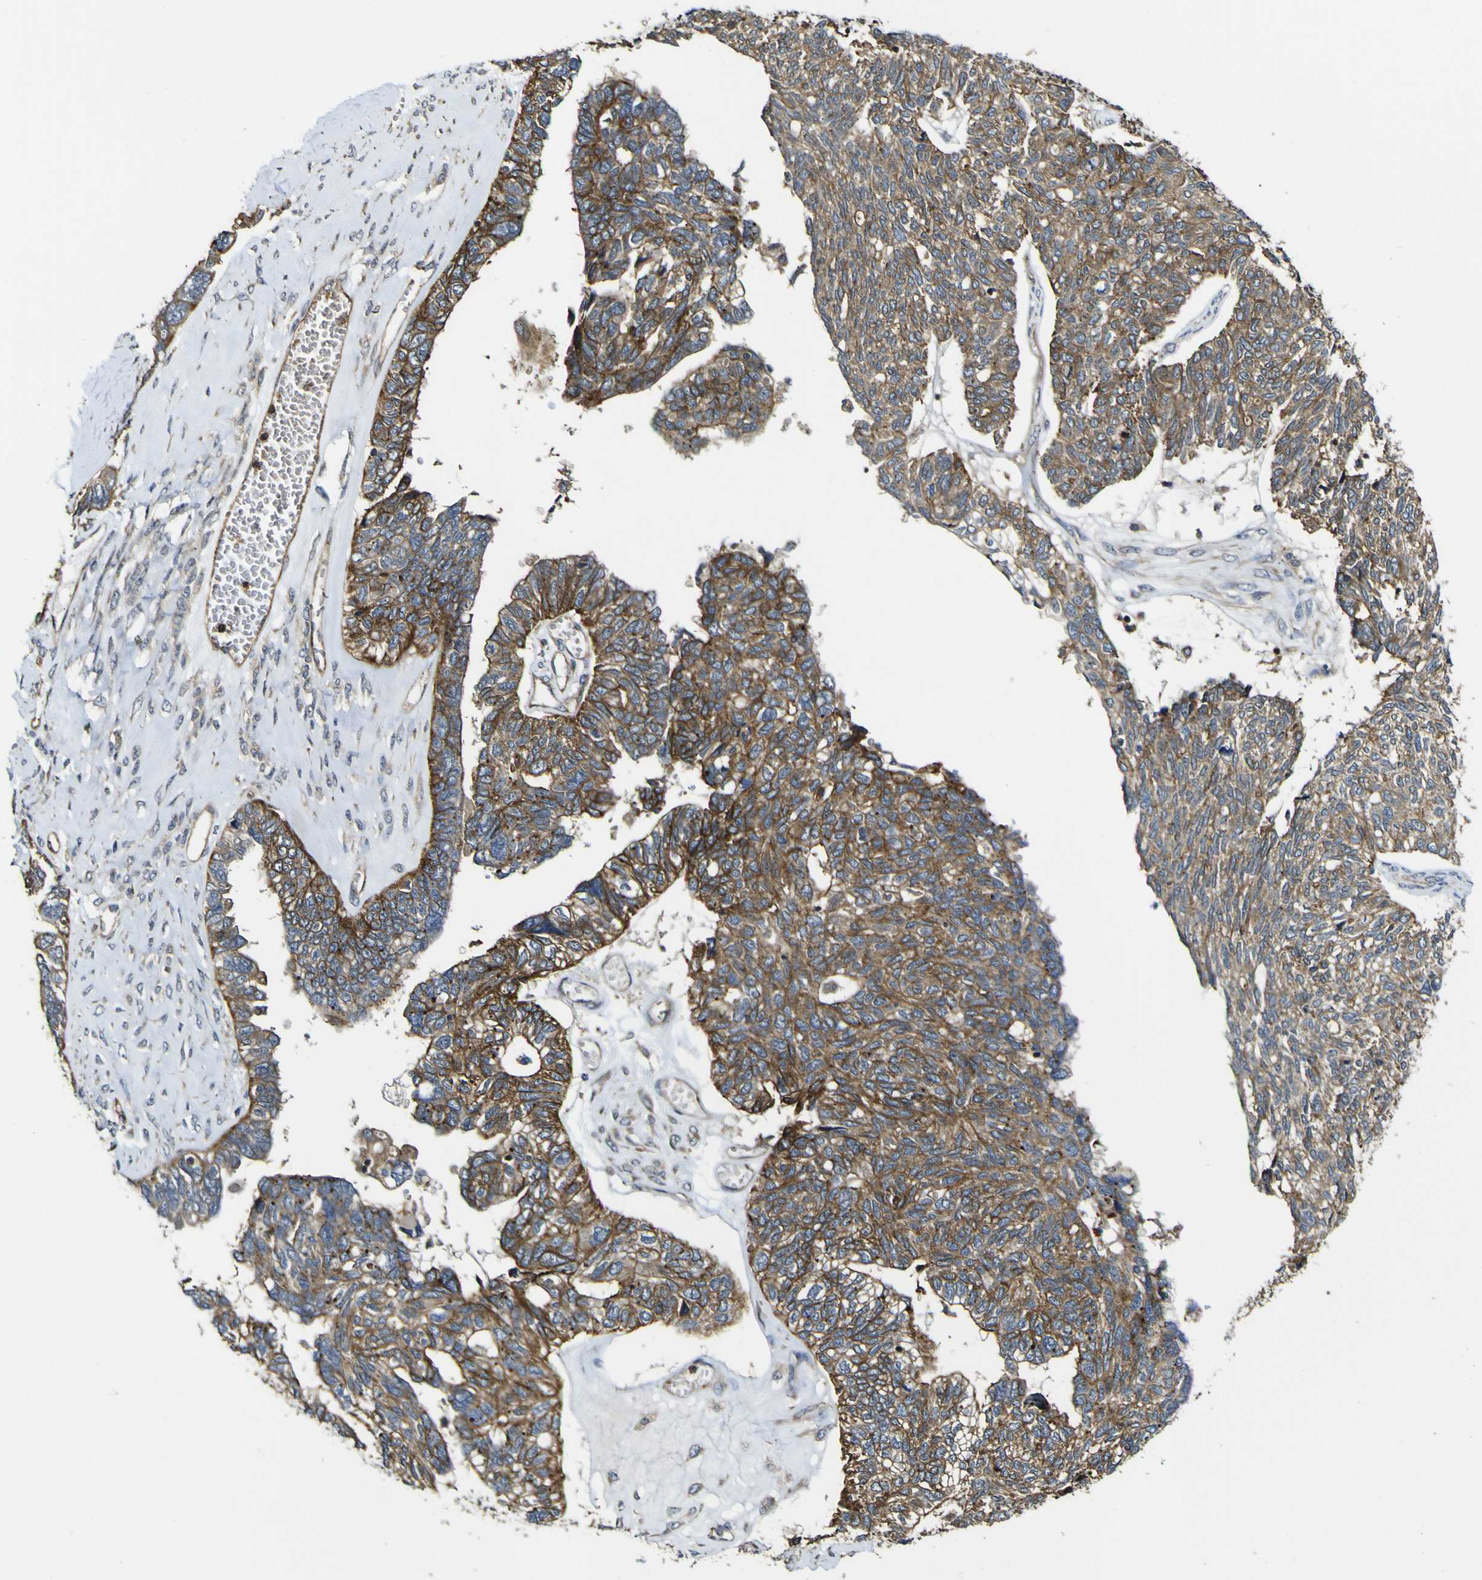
{"staining": {"intensity": "moderate", "quantity": ">75%", "location": "cytoplasmic/membranous"}, "tissue": "ovarian cancer", "cell_type": "Tumor cells", "image_type": "cancer", "snomed": [{"axis": "morphology", "description": "Cystadenocarcinoma, serous, NOS"}, {"axis": "topography", "description": "Ovary"}], "caption": "A histopathology image showing moderate cytoplasmic/membranous positivity in approximately >75% of tumor cells in serous cystadenocarcinoma (ovarian), as visualized by brown immunohistochemical staining.", "gene": "TNIK", "patient": {"sex": "female", "age": 79}}